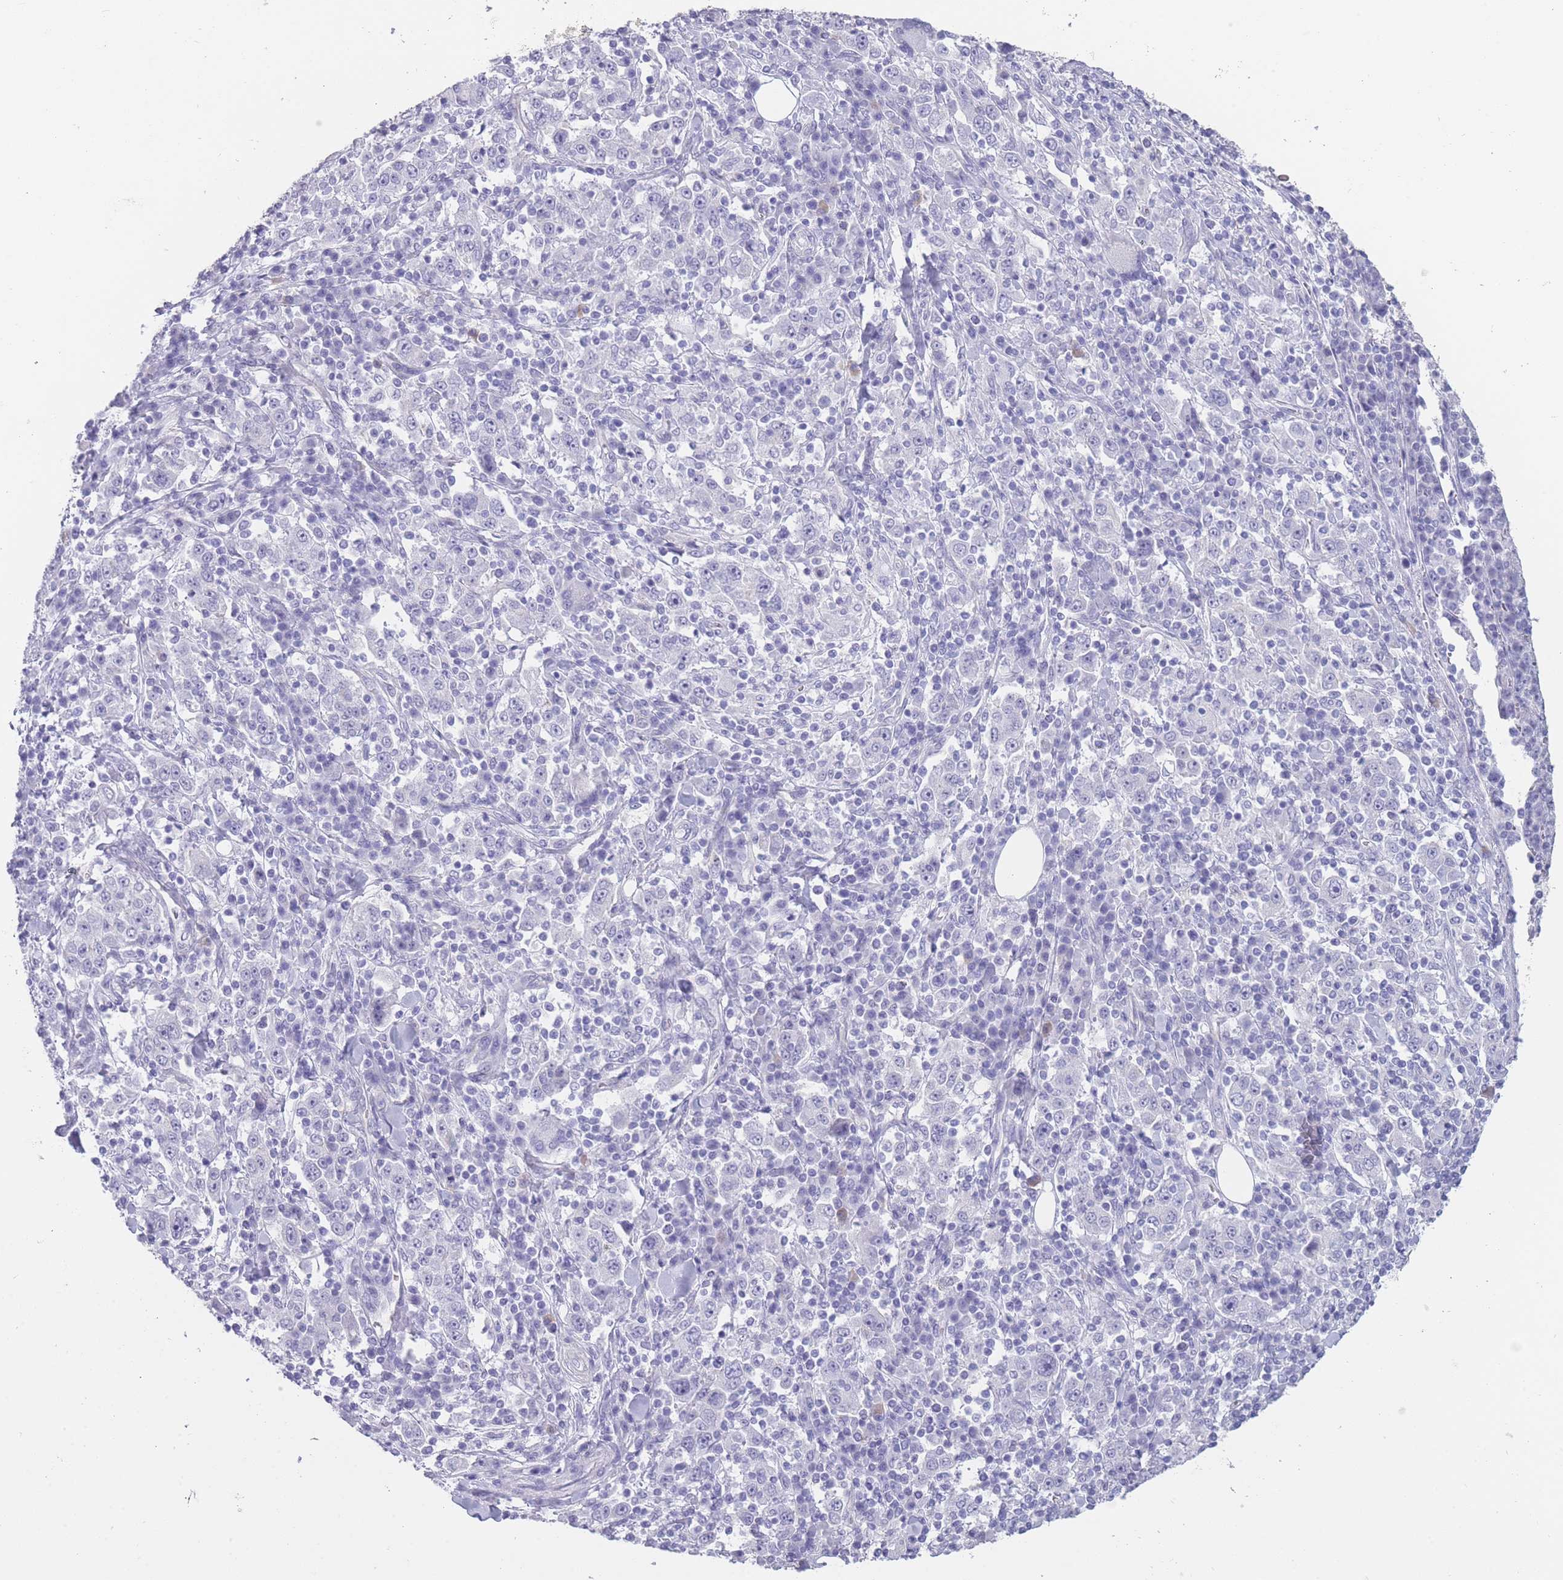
{"staining": {"intensity": "negative", "quantity": "none", "location": "none"}, "tissue": "stomach cancer", "cell_type": "Tumor cells", "image_type": "cancer", "snomed": [{"axis": "morphology", "description": "Normal tissue, NOS"}, {"axis": "morphology", "description": "Adenocarcinoma, NOS"}, {"axis": "topography", "description": "Stomach, upper"}, {"axis": "topography", "description": "Stomach"}], "caption": "Stomach adenocarcinoma was stained to show a protein in brown. There is no significant staining in tumor cells.", "gene": "DCANP1", "patient": {"sex": "male", "age": 59}}